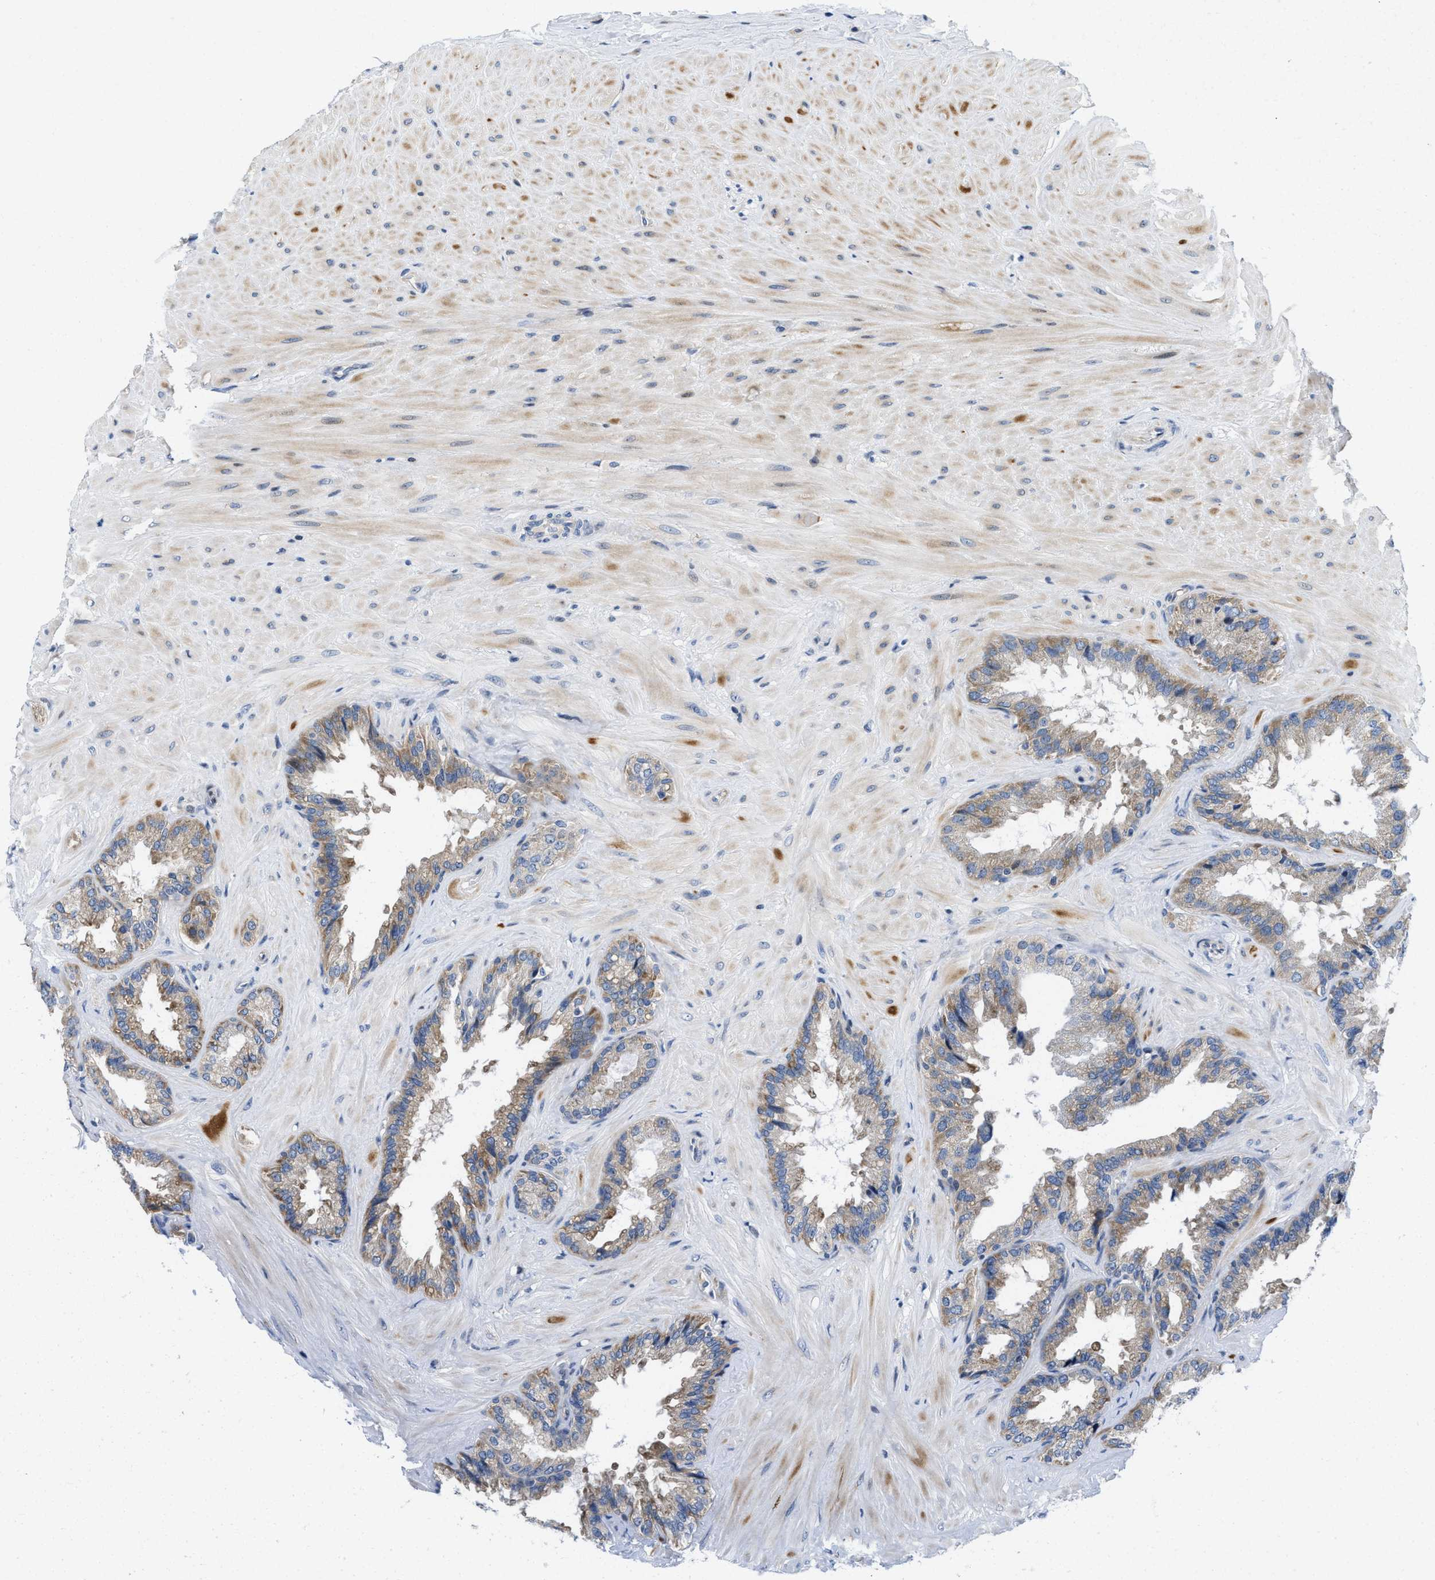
{"staining": {"intensity": "weak", "quantity": "25%-75%", "location": "cytoplasmic/membranous"}, "tissue": "seminal vesicle", "cell_type": "Glandular cells", "image_type": "normal", "snomed": [{"axis": "morphology", "description": "Normal tissue, NOS"}, {"axis": "topography", "description": "Seminal veicle"}], "caption": "Glandular cells show low levels of weak cytoplasmic/membranous positivity in about 25%-75% of cells in normal human seminal vesicle.", "gene": "IKBKE", "patient": {"sex": "male", "age": 46}}